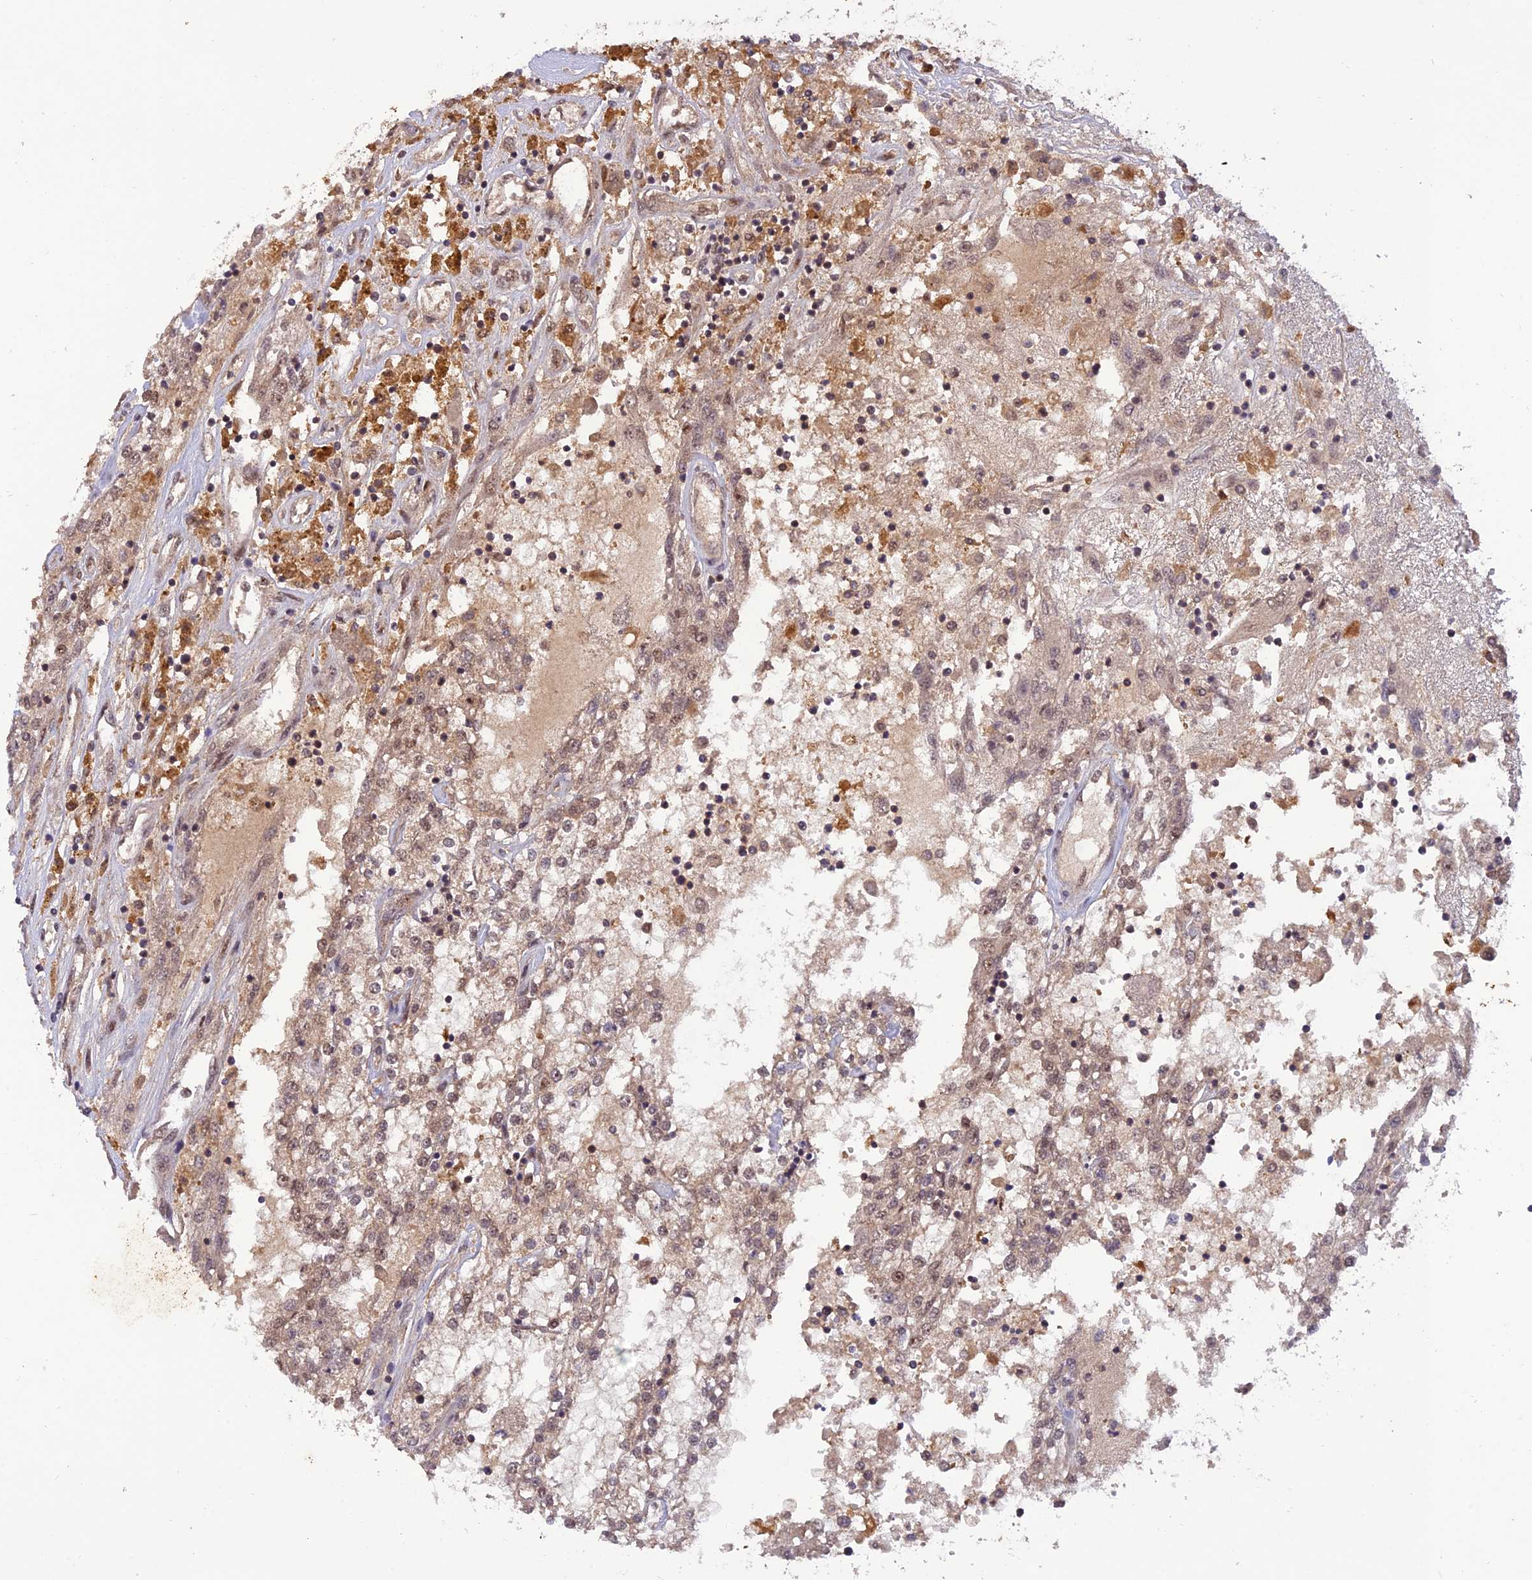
{"staining": {"intensity": "weak", "quantity": ">75%", "location": "nuclear"}, "tissue": "renal cancer", "cell_type": "Tumor cells", "image_type": "cancer", "snomed": [{"axis": "morphology", "description": "Adenocarcinoma, NOS"}, {"axis": "topography", "description": "Kidney"}], "caption": "Human renal adenocarcinoma stained with a protein marker exhibits weak staining in tumor cells.", "gene": "REV1", "patient": {"sex": "female", "age": 52}}